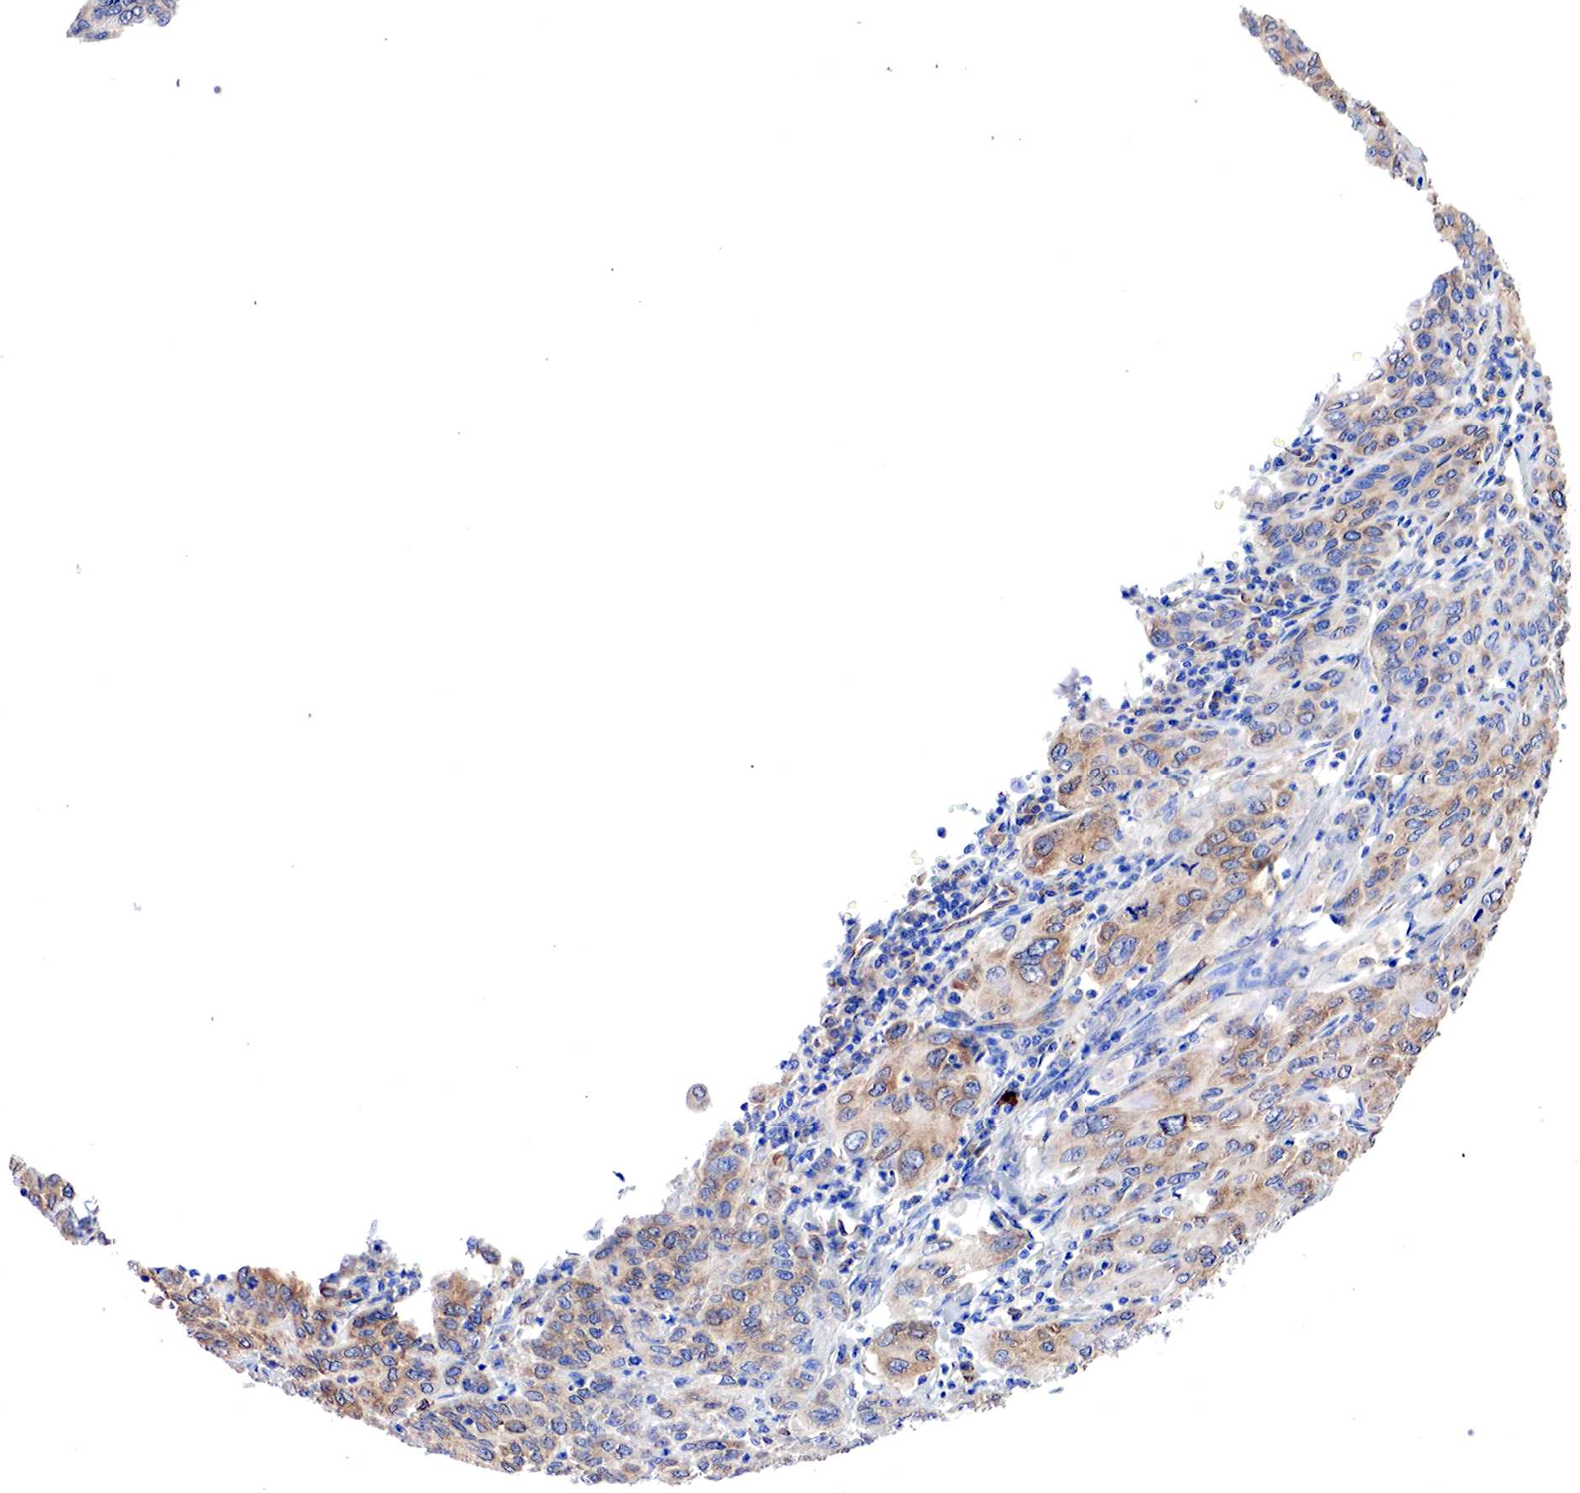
{"staining": {"intensity": "moderate", "quantity": "25%-75%", "location": "cytoplasmic/membranous"}, "tissue": "cervical cancer", "cell_type": "Tumor cells", "image_type": "cancer", "snomed": [{"axis": "morphology", "description": "Squamous cell carcinoma, NOS"}, {"axis": "topography", "description": "Cervix"}], "caption": "DAB (3,3'-diaminobenzidine) immunohistochemical staining of human cervical cancer (squamous cell carcinoma) exhibits moderate cytoplasmic/membranous protein positivity in approximately 25%-75% of tumor cells.", "gene": "RDX", "patient": {"sex": "female", "age": 38}}